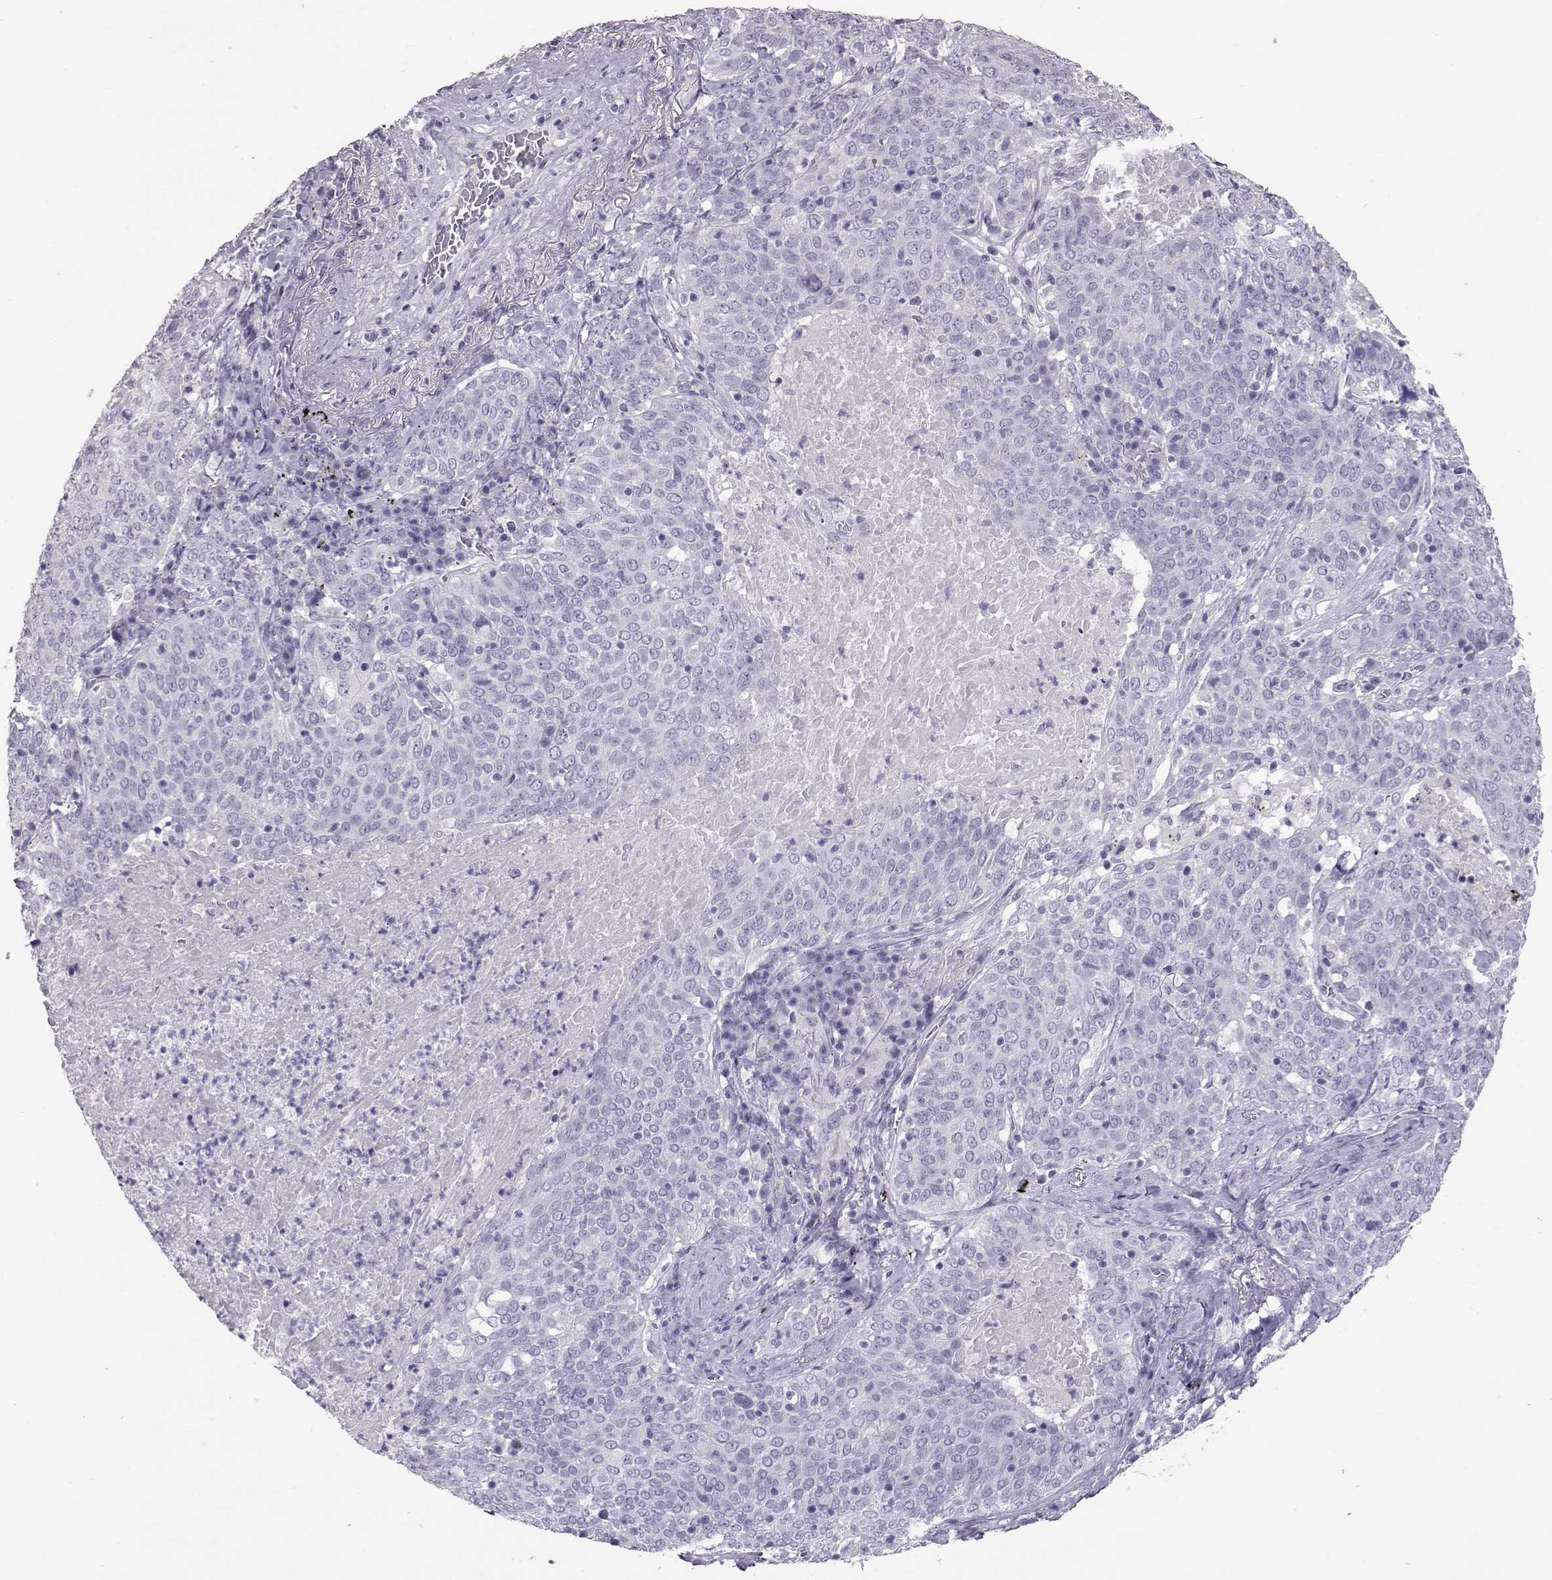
{"staining": {"intensity": "negative", "quantity": "none", "location": "none"}, "tissue": "lung cancer", "cell_type": "Tumor cells", "image_type": "cancer", "snomed": [{"axis": "morphology", "description": "Squamous cell carcinoma, NOS"}, {"axis": "topography", "description": "Lung"}], "caption": "A histopathology image of human squamous cell carcinoma (lung) is negative for staining in tumor cells.", "gene": "PMCH", "patient": {"sex": "male", "age": 82}}